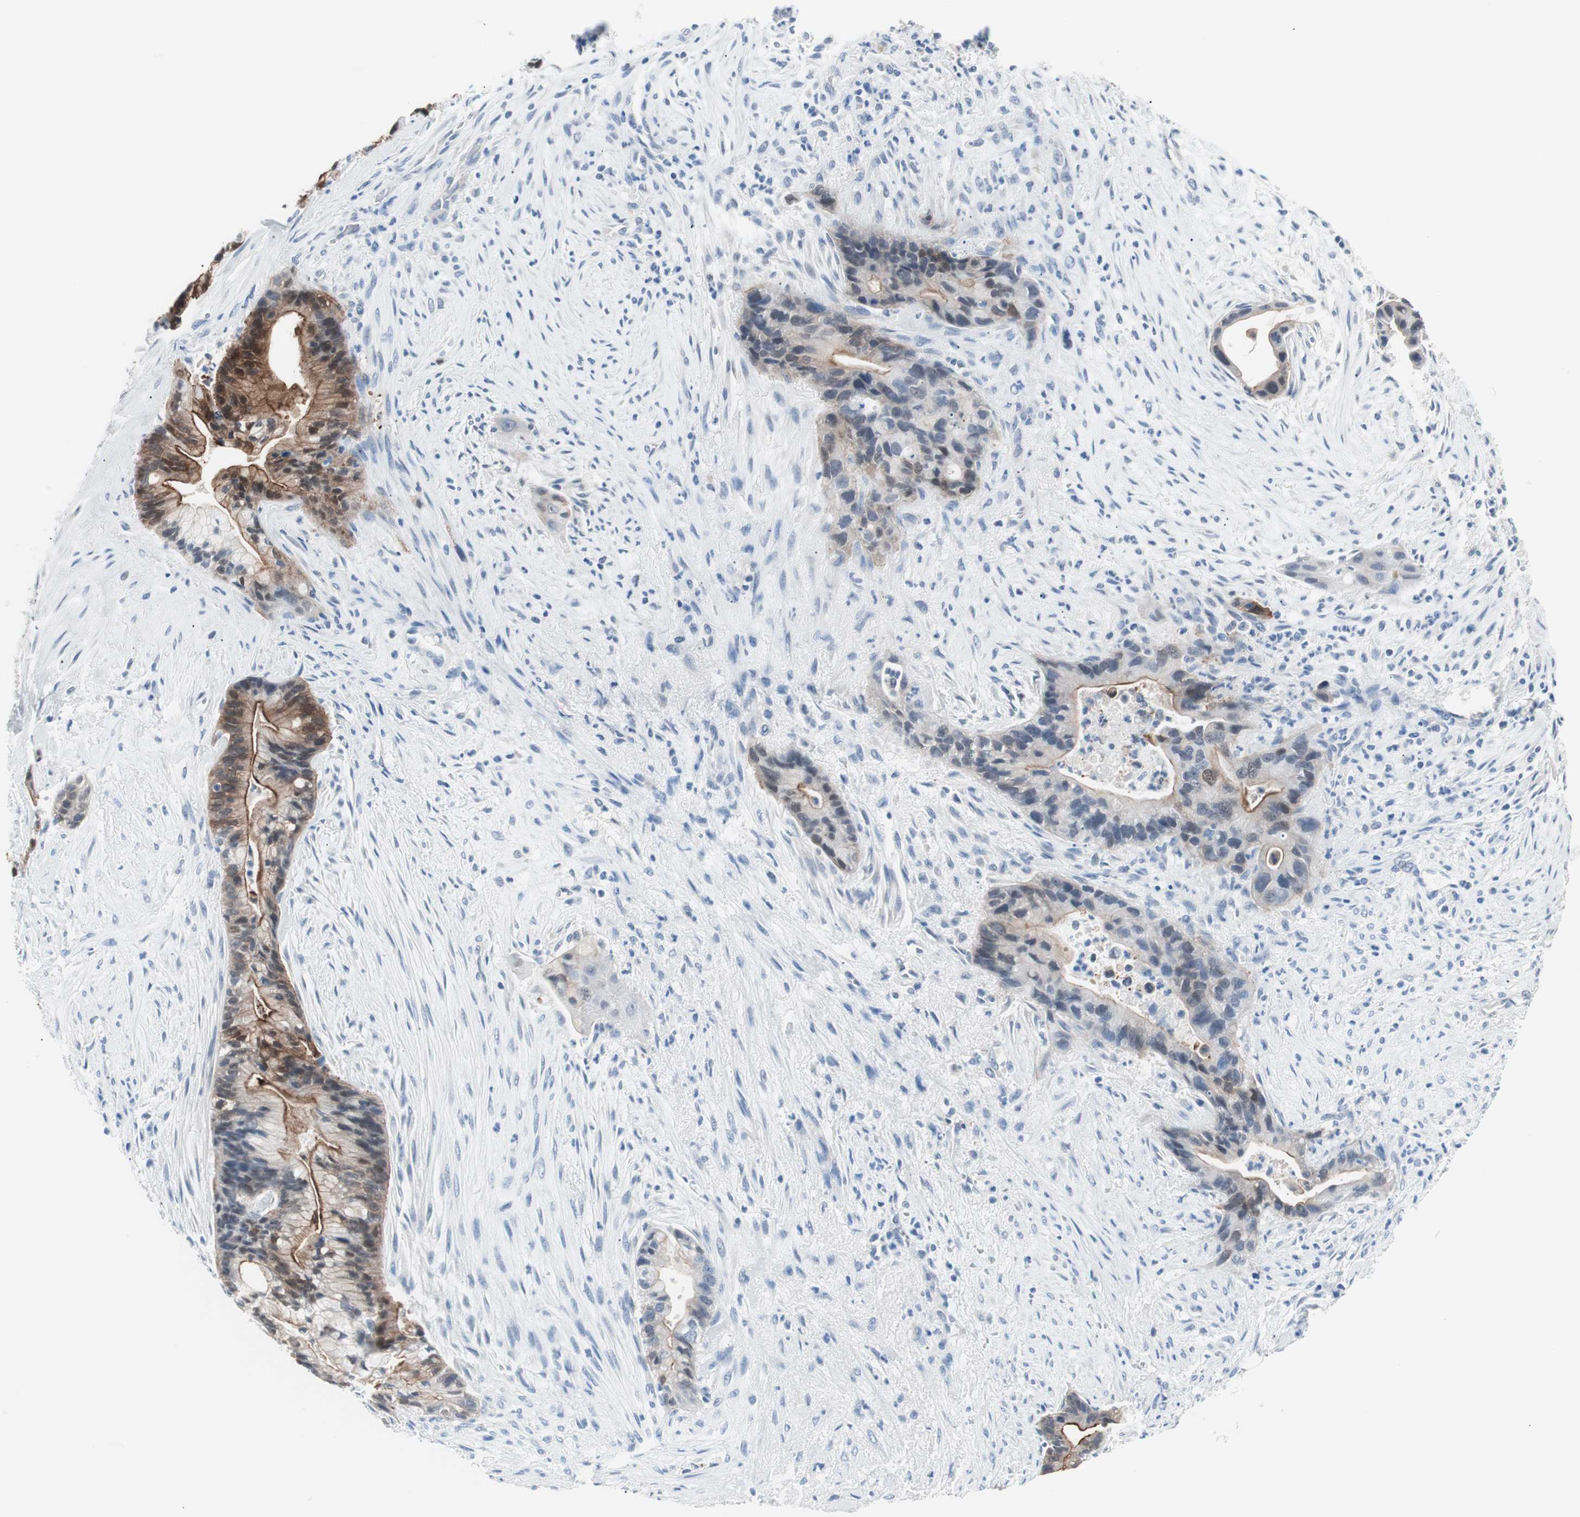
{"staining": {"intensity": "strong", "quantity": "25%-75%", "location": "cytoplasmic/membranous"}, "tissue": "liver cancer", "cell_type": "Tumor cells", "image_type": "cancer", "snomed": [{"axis": "morphology", "description": "Cholangiocarcinoma"}, {"axis": "topography", "description": "Liver"}], "caption": "Brown immunohistochemical staining in liver cancer (cholangiocarcinoma) demonstrates strong cytoplasmic/membranous expression in about 25%-75% of tumor cells. (brown staining indicates protein expression, while blue staining denotes nuclei).", "gene": "VIL1", "patient": {"sex": "female", "age": 55}}